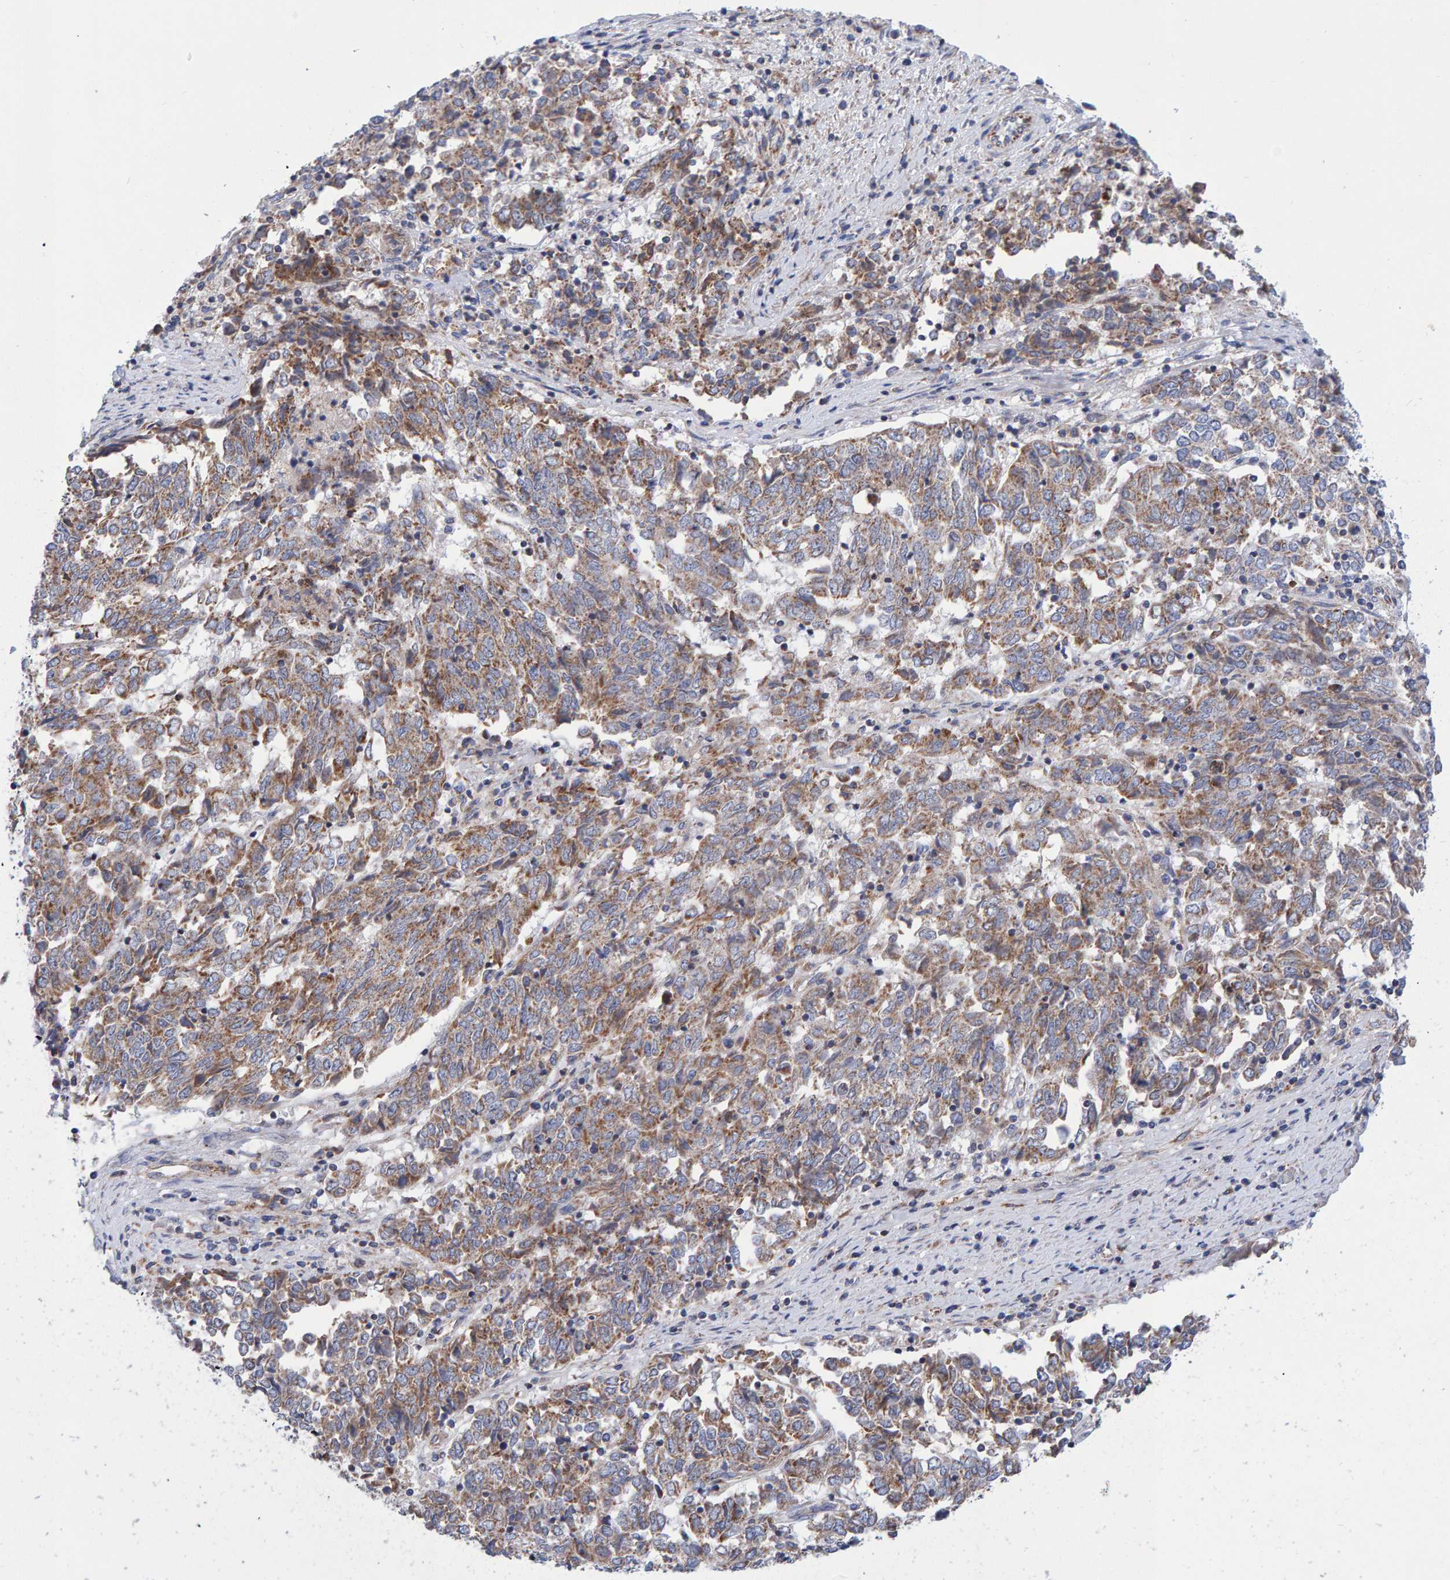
{"staining": {"intensity": "moderate", "quantity": ">75%", "location": "cytoplasmic/membranous"}, "tissue": "endometrial cancer", "cell_type": "Tumor cells", "image_type": "cancer", "snomed": [{"axis": "morphology", "description": "Adenocarcinoma, NOS"}, {"axis": "topography", "description": "Endometrium"}], "caption": "The photomicrograph demonstrates immunohistochemical staining of endometrial cancer. There is moderate cytoplasmic/membranous positivity is present in approximately >75% of tumor cells.", "gene": "EFR3A", "patient": {"sex": "female", "age": 80}}